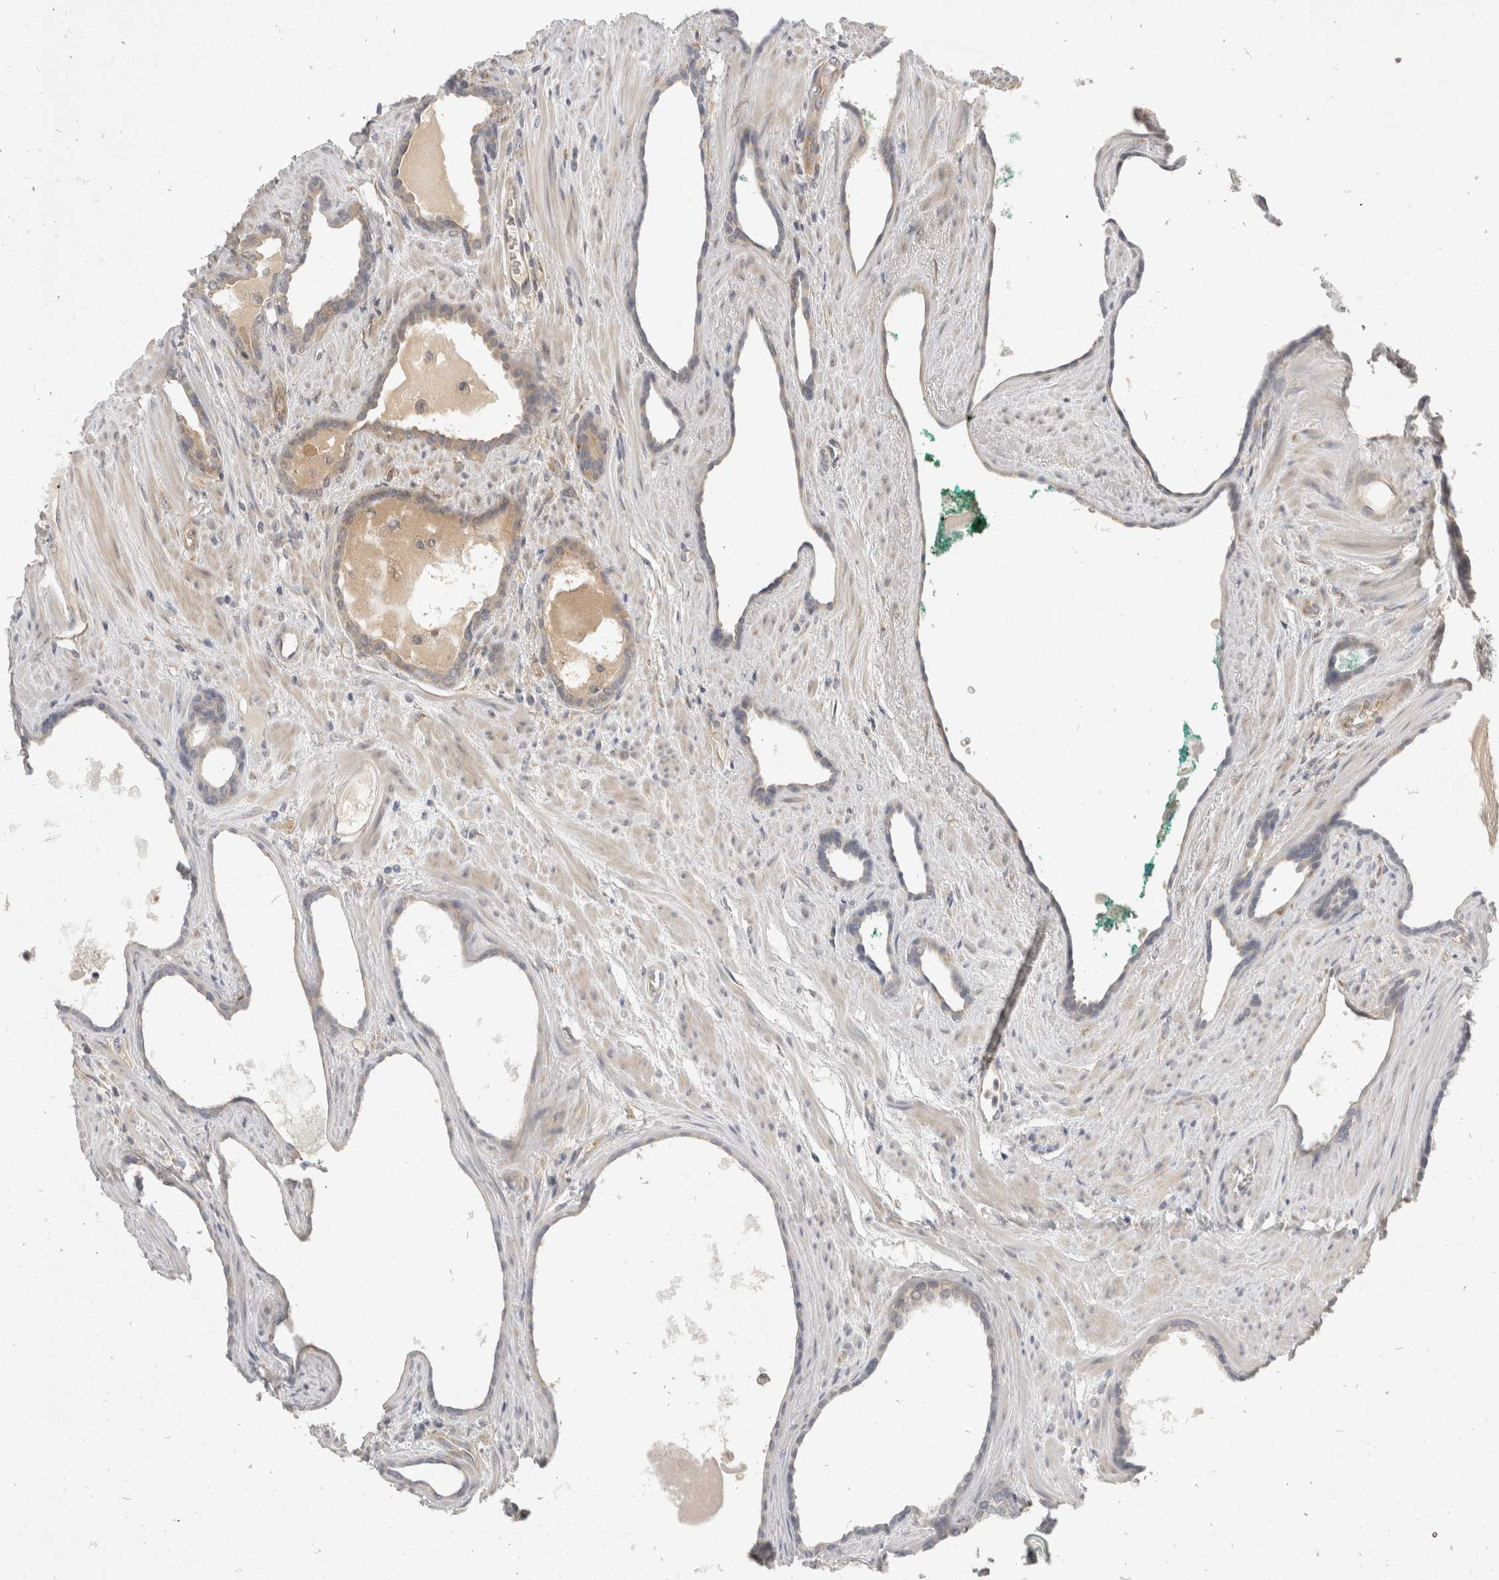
{"staining": {"intensity": "weak", "quantity": "<25%", "location": "cytoplasmic/membranous"}, "tissue": "prostate cancer", "cell_type": "Tumor cells", "image_type": "cancer", "snomed": [{"axis": "morphology", "description": "Adenocarcinoma, Low grade"}, {"axis": "topography", "description": "Prostate"}], "caption": "Tumor cells are negative for brown protein staining in low-grade adenocarcinoma (prostate).", "gene": "EIF4G3", "patient": {"sex": "male", "age": 70}}